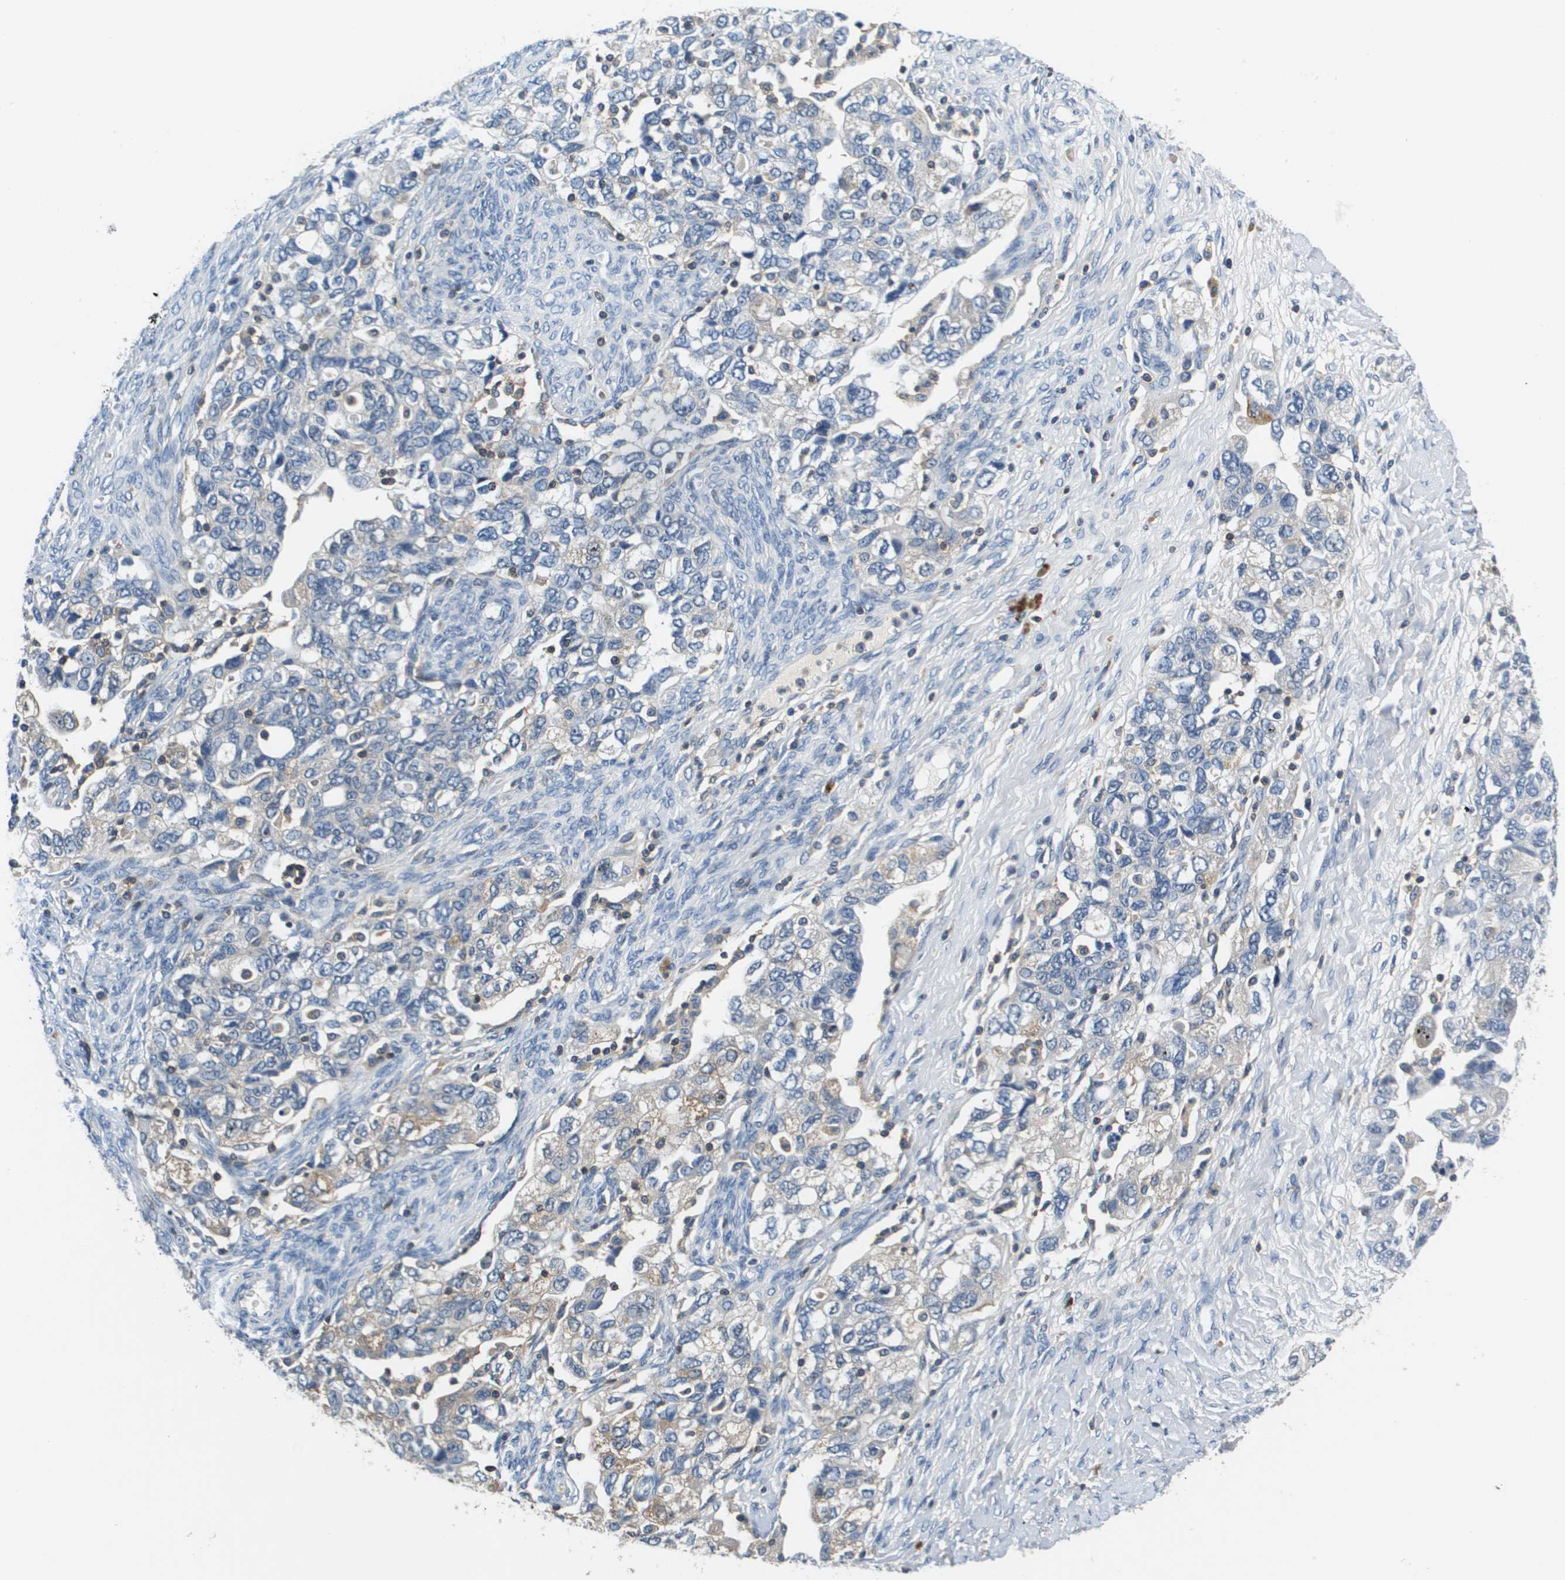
{"staining": {"intensity": "weak", "quantity": "<25%", "location": "cytoplasmic/membranous"}, "tissue": "ovarian cancer", "cell_type": "Tumor cells", "image_type": "cancer", "snomed": [{"axis": "morphology", "description": "Carcinoma, NOS"}, {"axis": "morphology", "description": "Cystadenocarcinoma, serous, NOS"}, {"axis": "topography", "description": "Ovary"}], "caption": "There is no significant positivity in tumor cells of ovarian cancer.", "gene": "KCNQ5", "patient": {"sex": "female", "age": 69}}